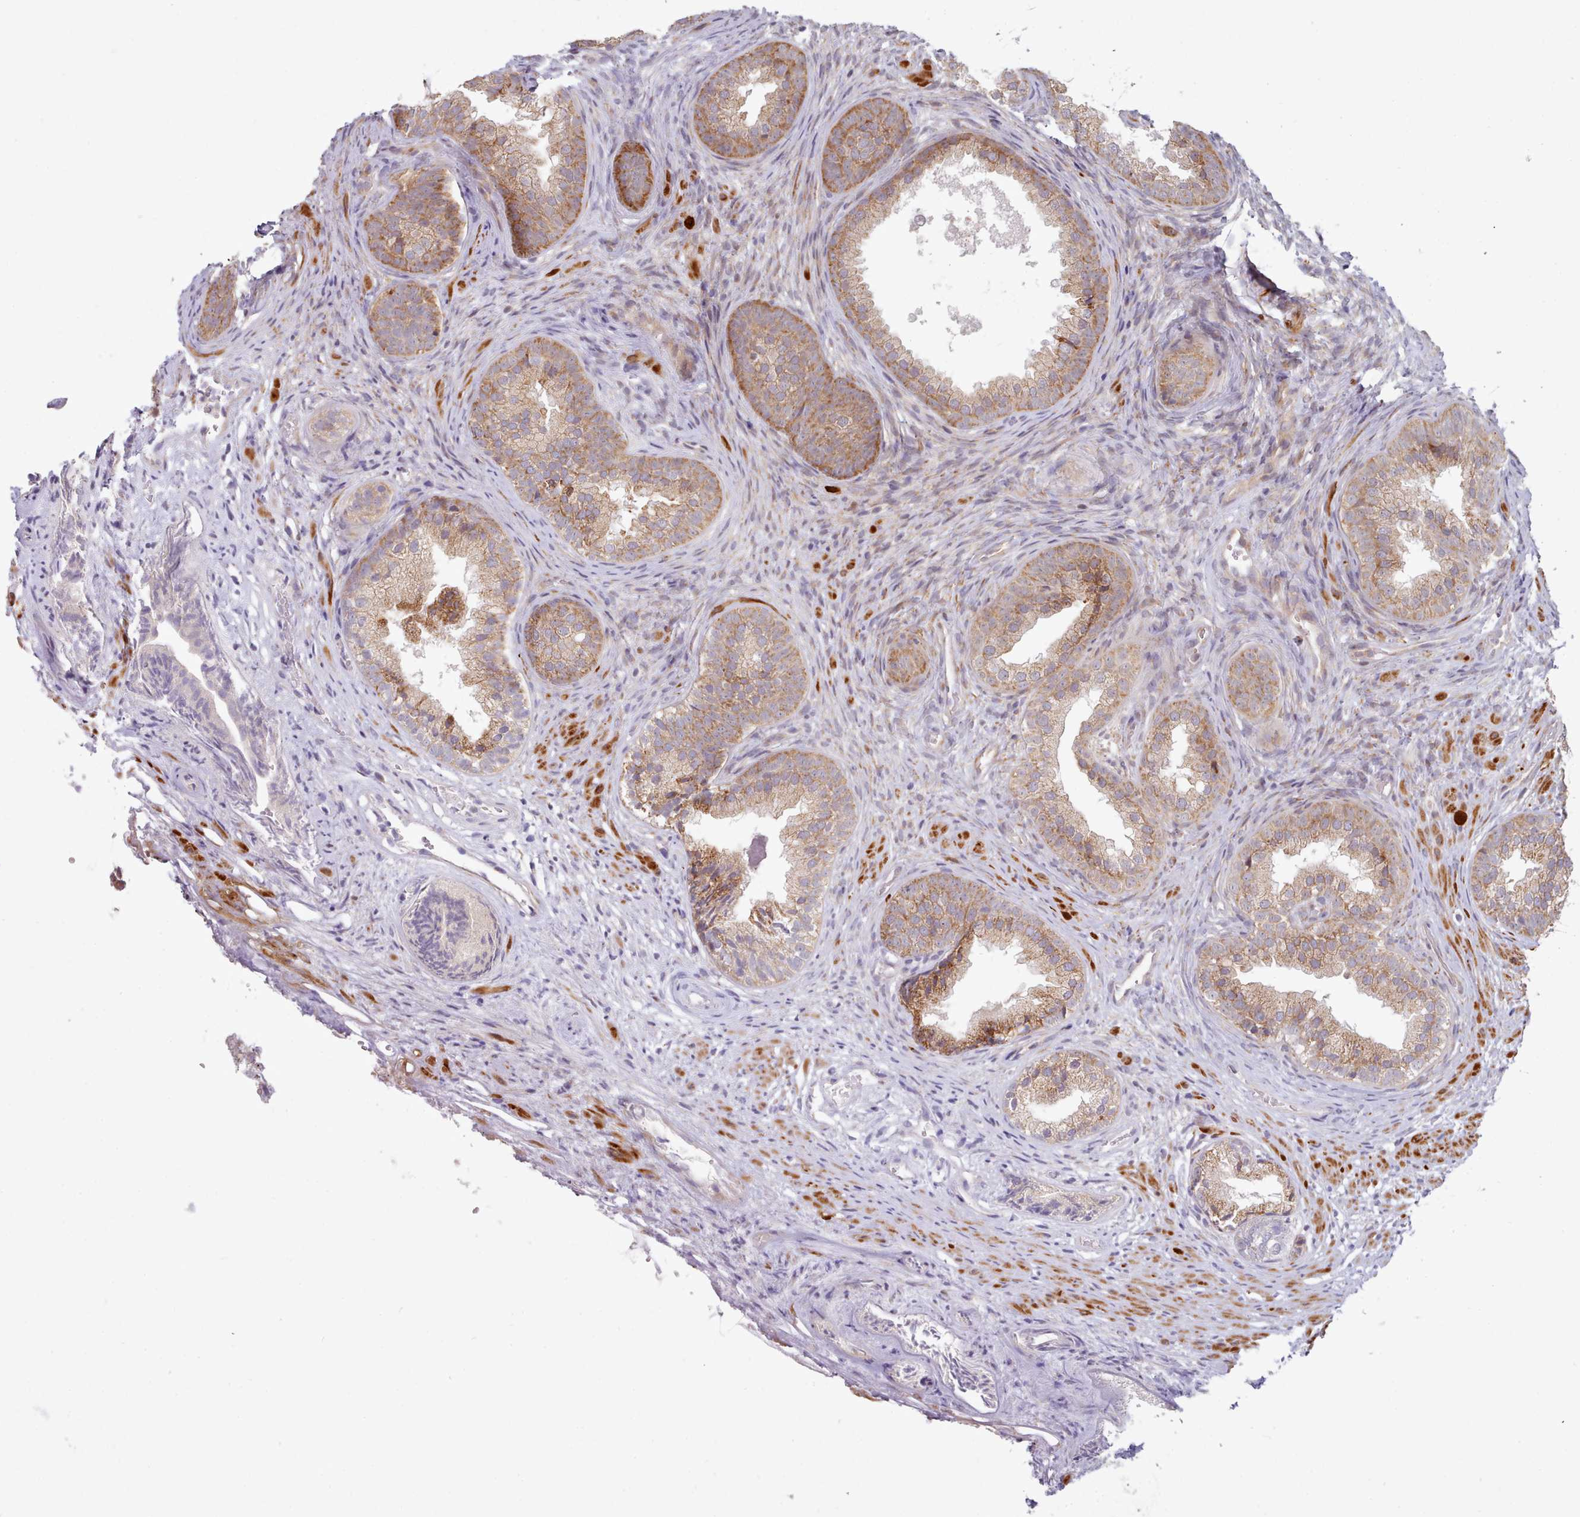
{"staining": {"intensity": "moderate", "quantity": "25%-75%", "location": "cytoplasmic/membranous"}, "tissue": "prostate", "cell_type": "Glandular cells", "image_type": "normal", "snomed": [{"axis": "morphology", "description": "Normal tissue, NOS"}, {"axis": "topography", "description": "Prostate"}], "caption": "Immunohistochemistry (IHC) image of benign prostate stained for a protein (brown), which shows medium levels of moderate cytoplasmic/membranous positivity in approximately 25%-75% of glandular cells.", "gene": "TRIM26", "patient": {"sex": "male", "age": 76}}